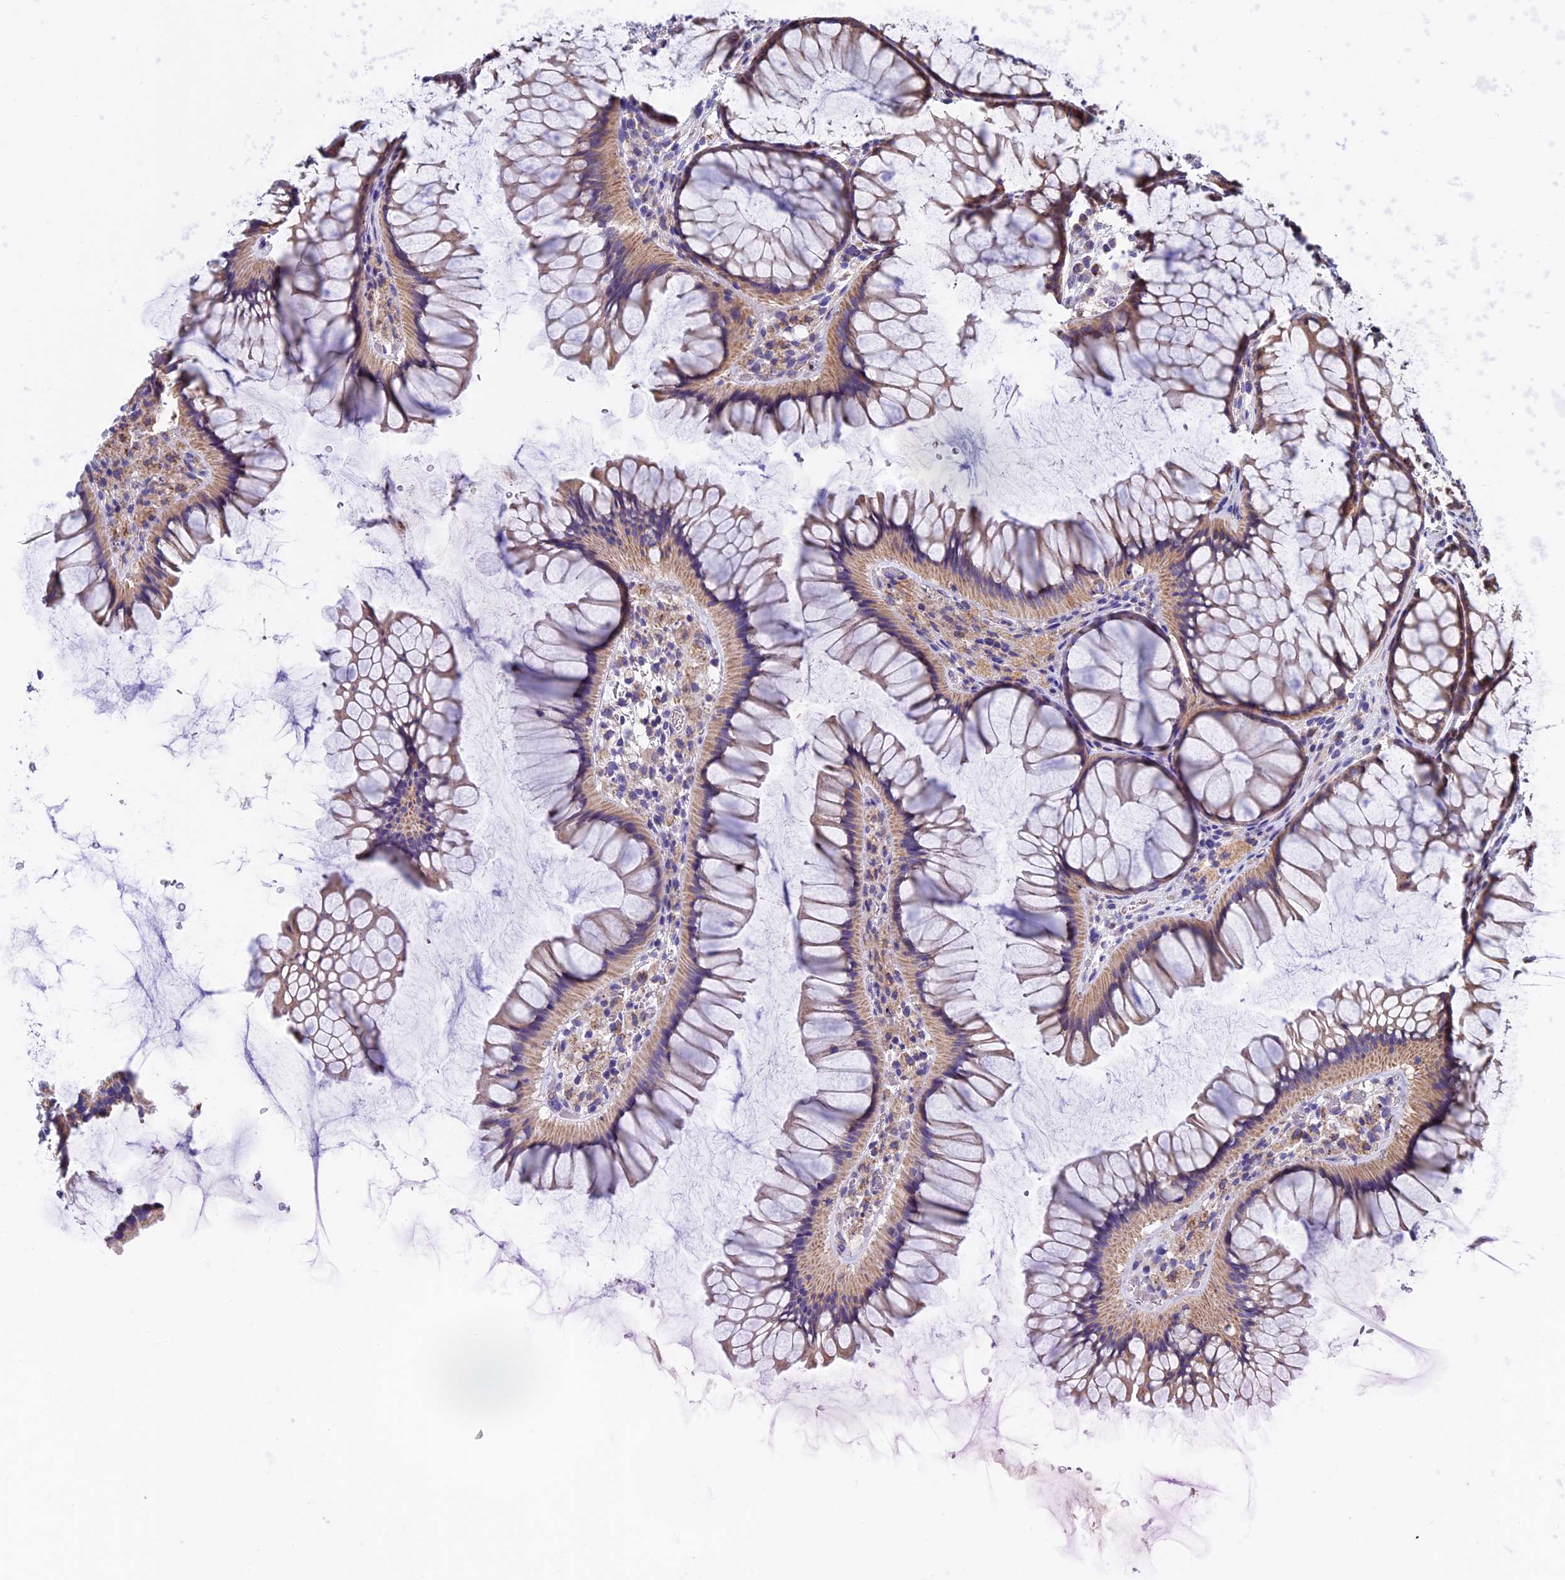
{"staining": {"intensity": "weak", "quantity": "25%-75%", "location": "cytoplasmic/membranous"}, "tissue": "colon", "cell_type": "Endothelial cells", "image_type": "normal", "snomed": [{"axis": "morphology", "description": "Normal tissue, NOS"}, {"axis": "topography", "description": "Colon"}], "caption": "A histopathology image of human colon stained for a protein exhibits weak cytoplasmic/membranous brown staining in endothelial cells. The staining is performed using DAB (3,3'-diaminobenzidine) brown chromogen to label protein expression. The nuclei are counter-stained blue using hematoxylin.", "gene": "RNF17", "patient": {"sex": "female", "age": 82}}